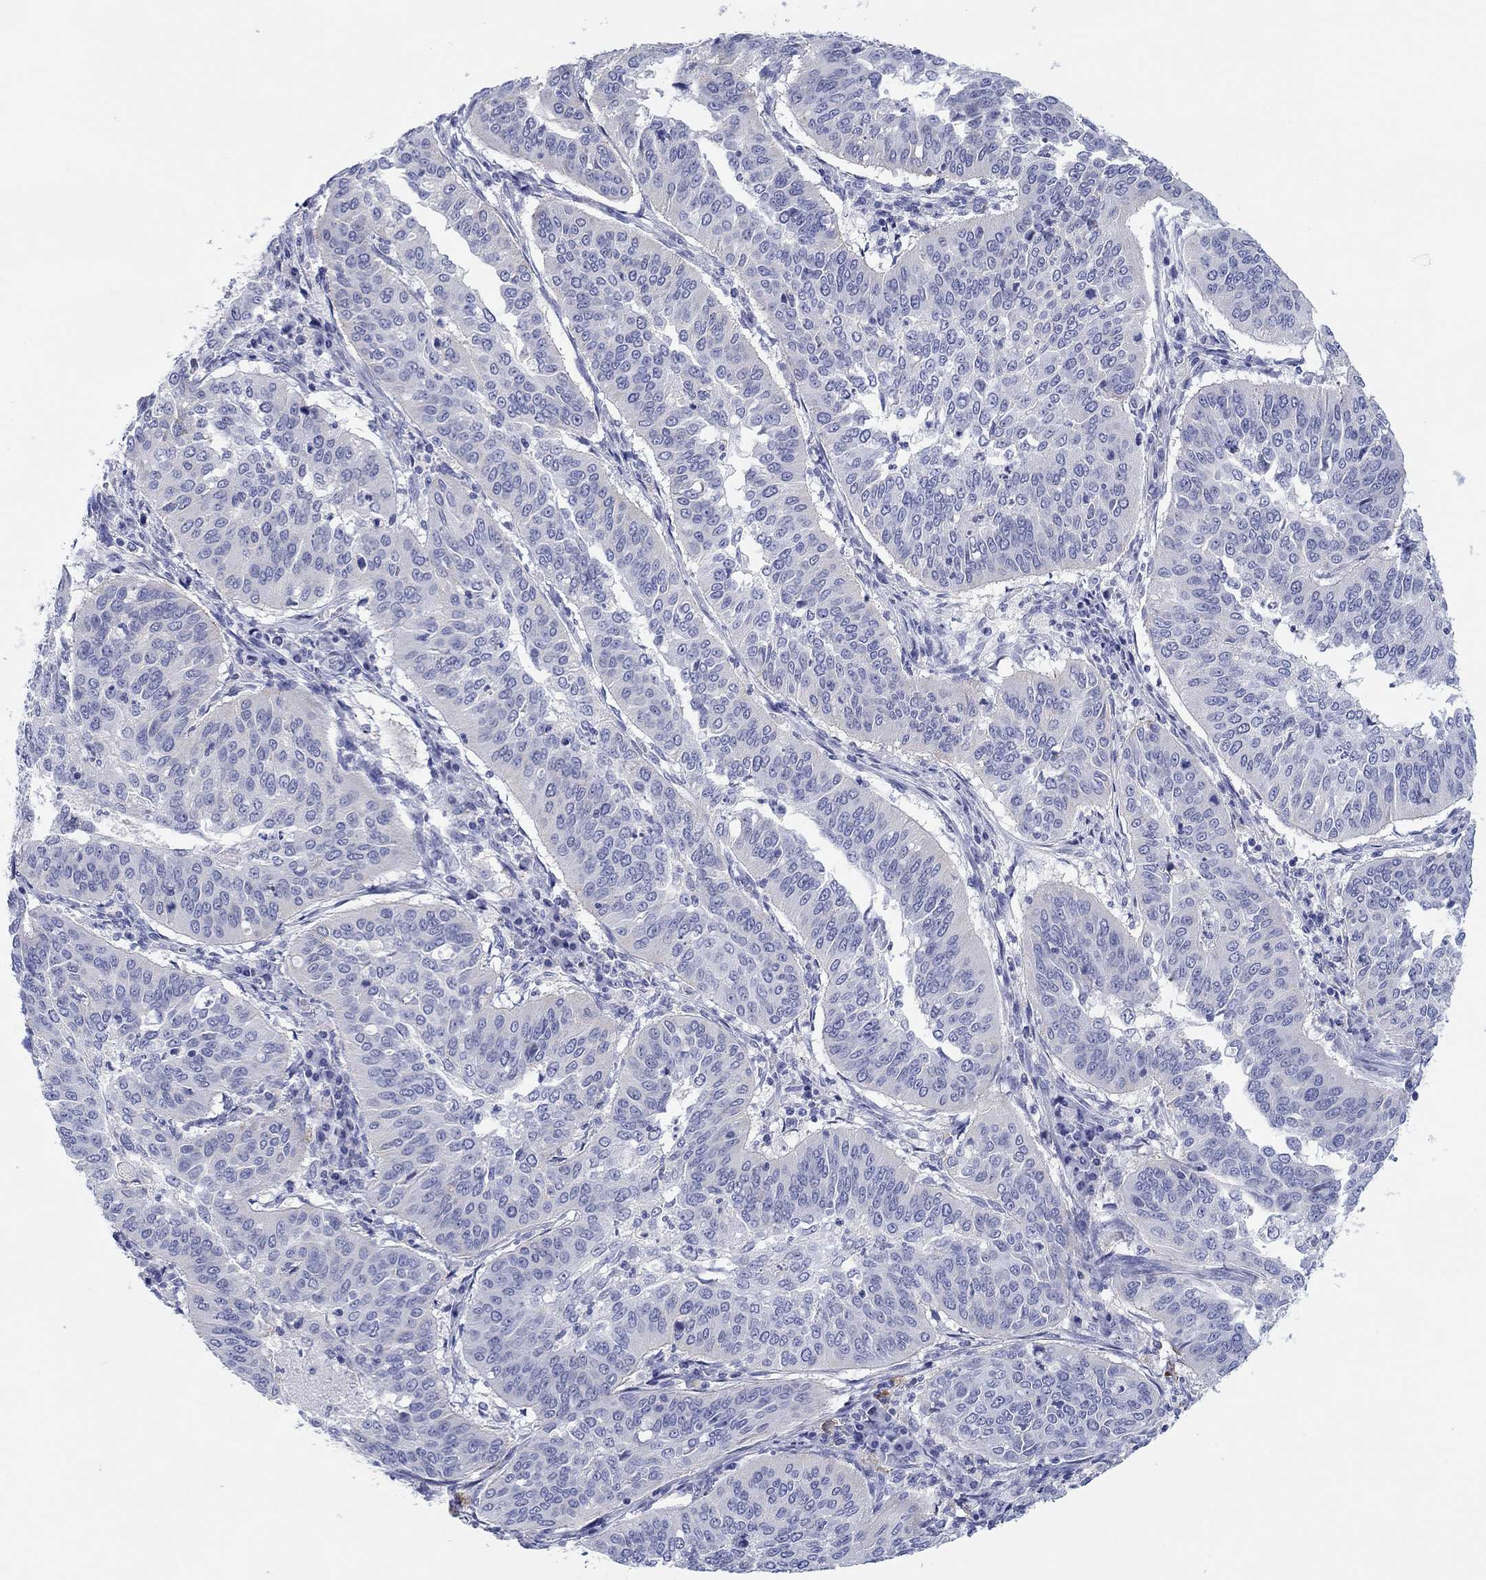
{"staining": {"intensity": "negative", "quantity": "none", "location": "none"}, "tissue": "cervical cancer", "cell_type": "Tumor cells", "image_type": "cancer", "snomed": [{"axis": "morphology", "description": "Normal tissue, NOS"}, {"axis": "morphology", "description": "Squamous cell carcinoma, NOS"}, {"axis": "topography", "description": "Cervix"}], "caption": "An IHC image of cervical cancer (squamous cell carcinoma) is shown. There is no staining in tumor cells of cervical cancer (squamous cell carcinoma).", "gene": "ATP1B1", "patient": {"sex": "female", "age": 39}}